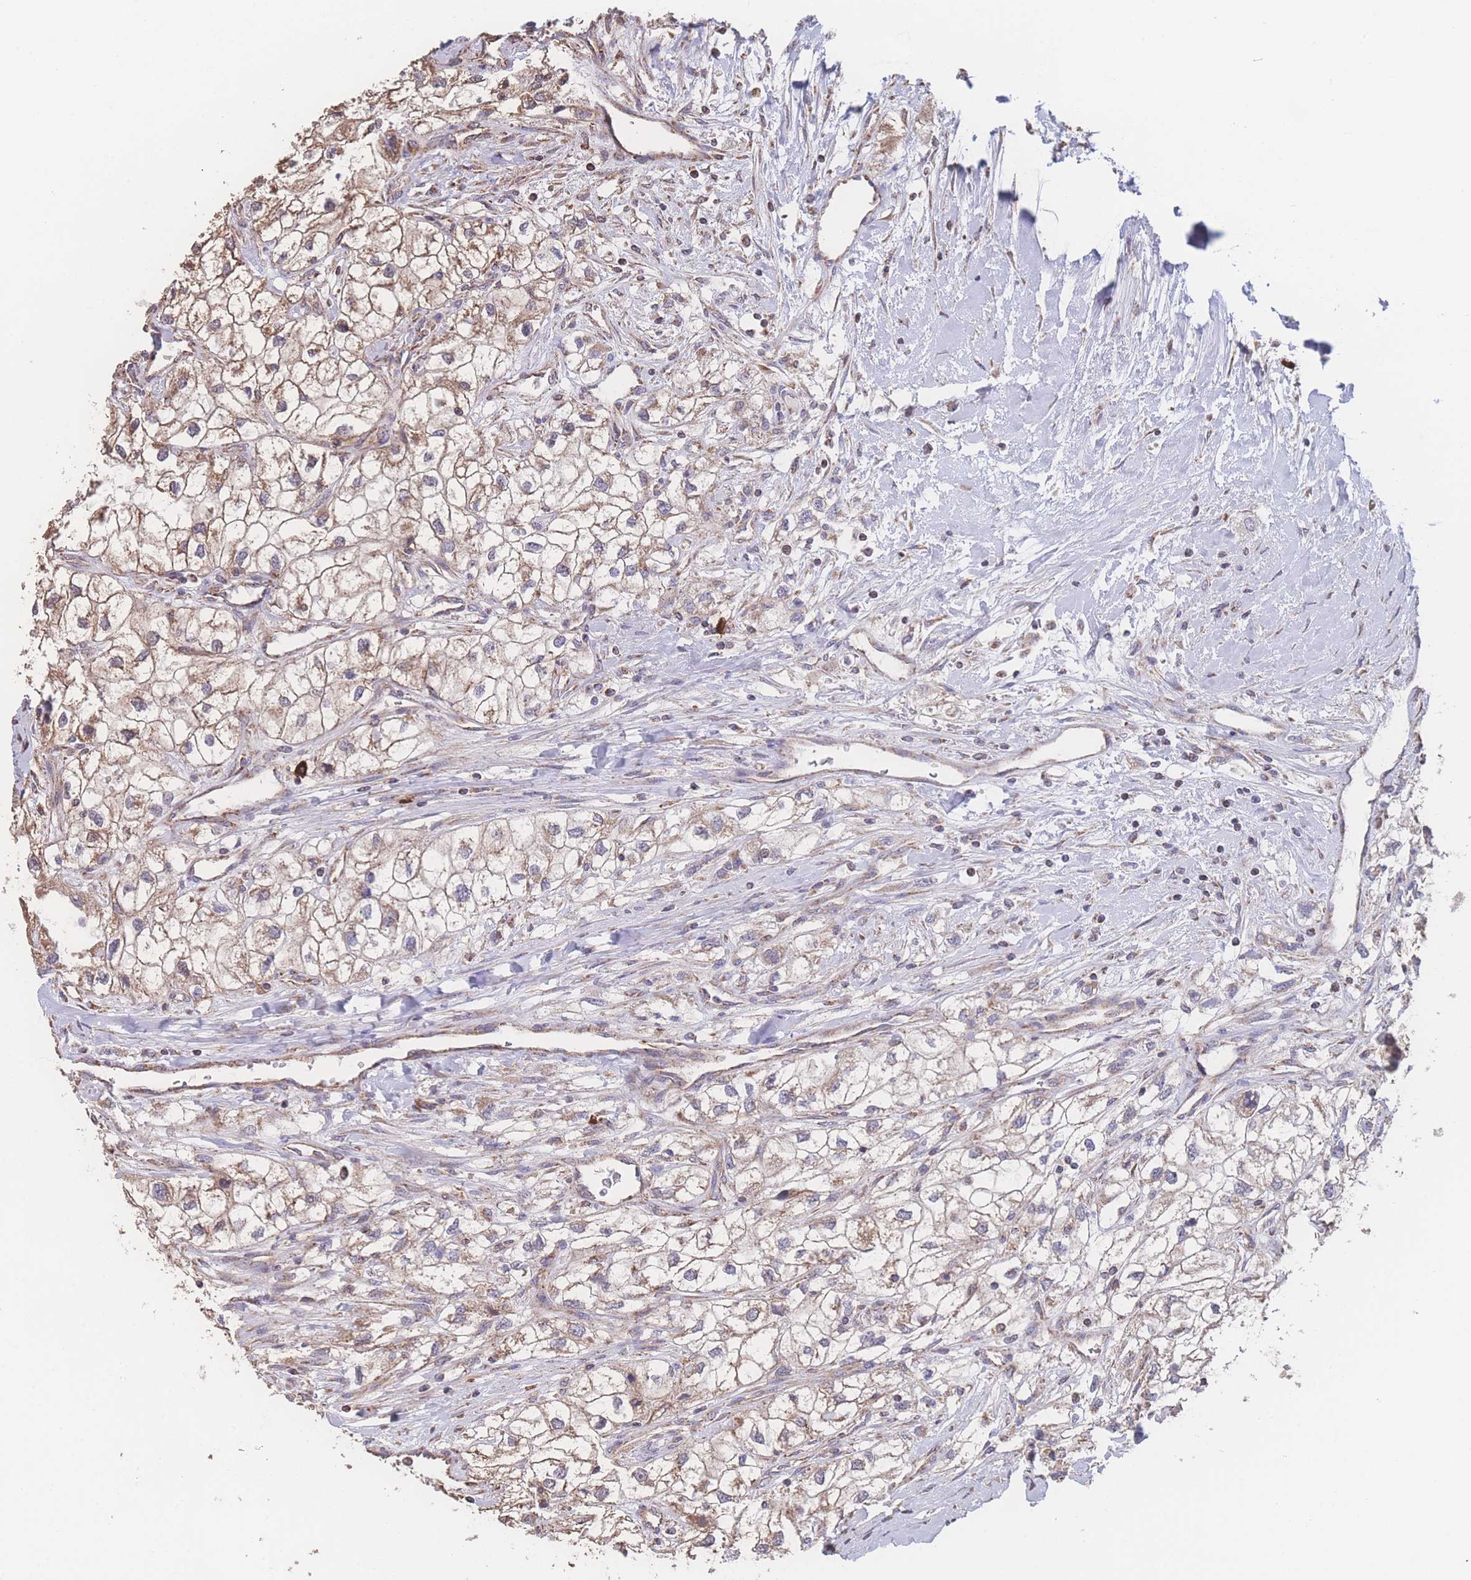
{"staining": {"intensity": "moderate", "quantity": ">75%", "location": "cytoplasmic/membranous"}, "tissue": "renal cancer", "cell_type": "Tumor cells", "image_type": "cancer", "snomed": [{"axis": "morphology", "description": "Adenocarcinoma, NOS"}, {"axis": "topography", "description": "Kidney"}], "caption": "A brown stain labels moderate cytoplasmic/membranous expression of a protein in human renal adenocarcinoma tumor cells.", "gene": "SGSM3", "patient": {"sex": "male", "age": 59}}